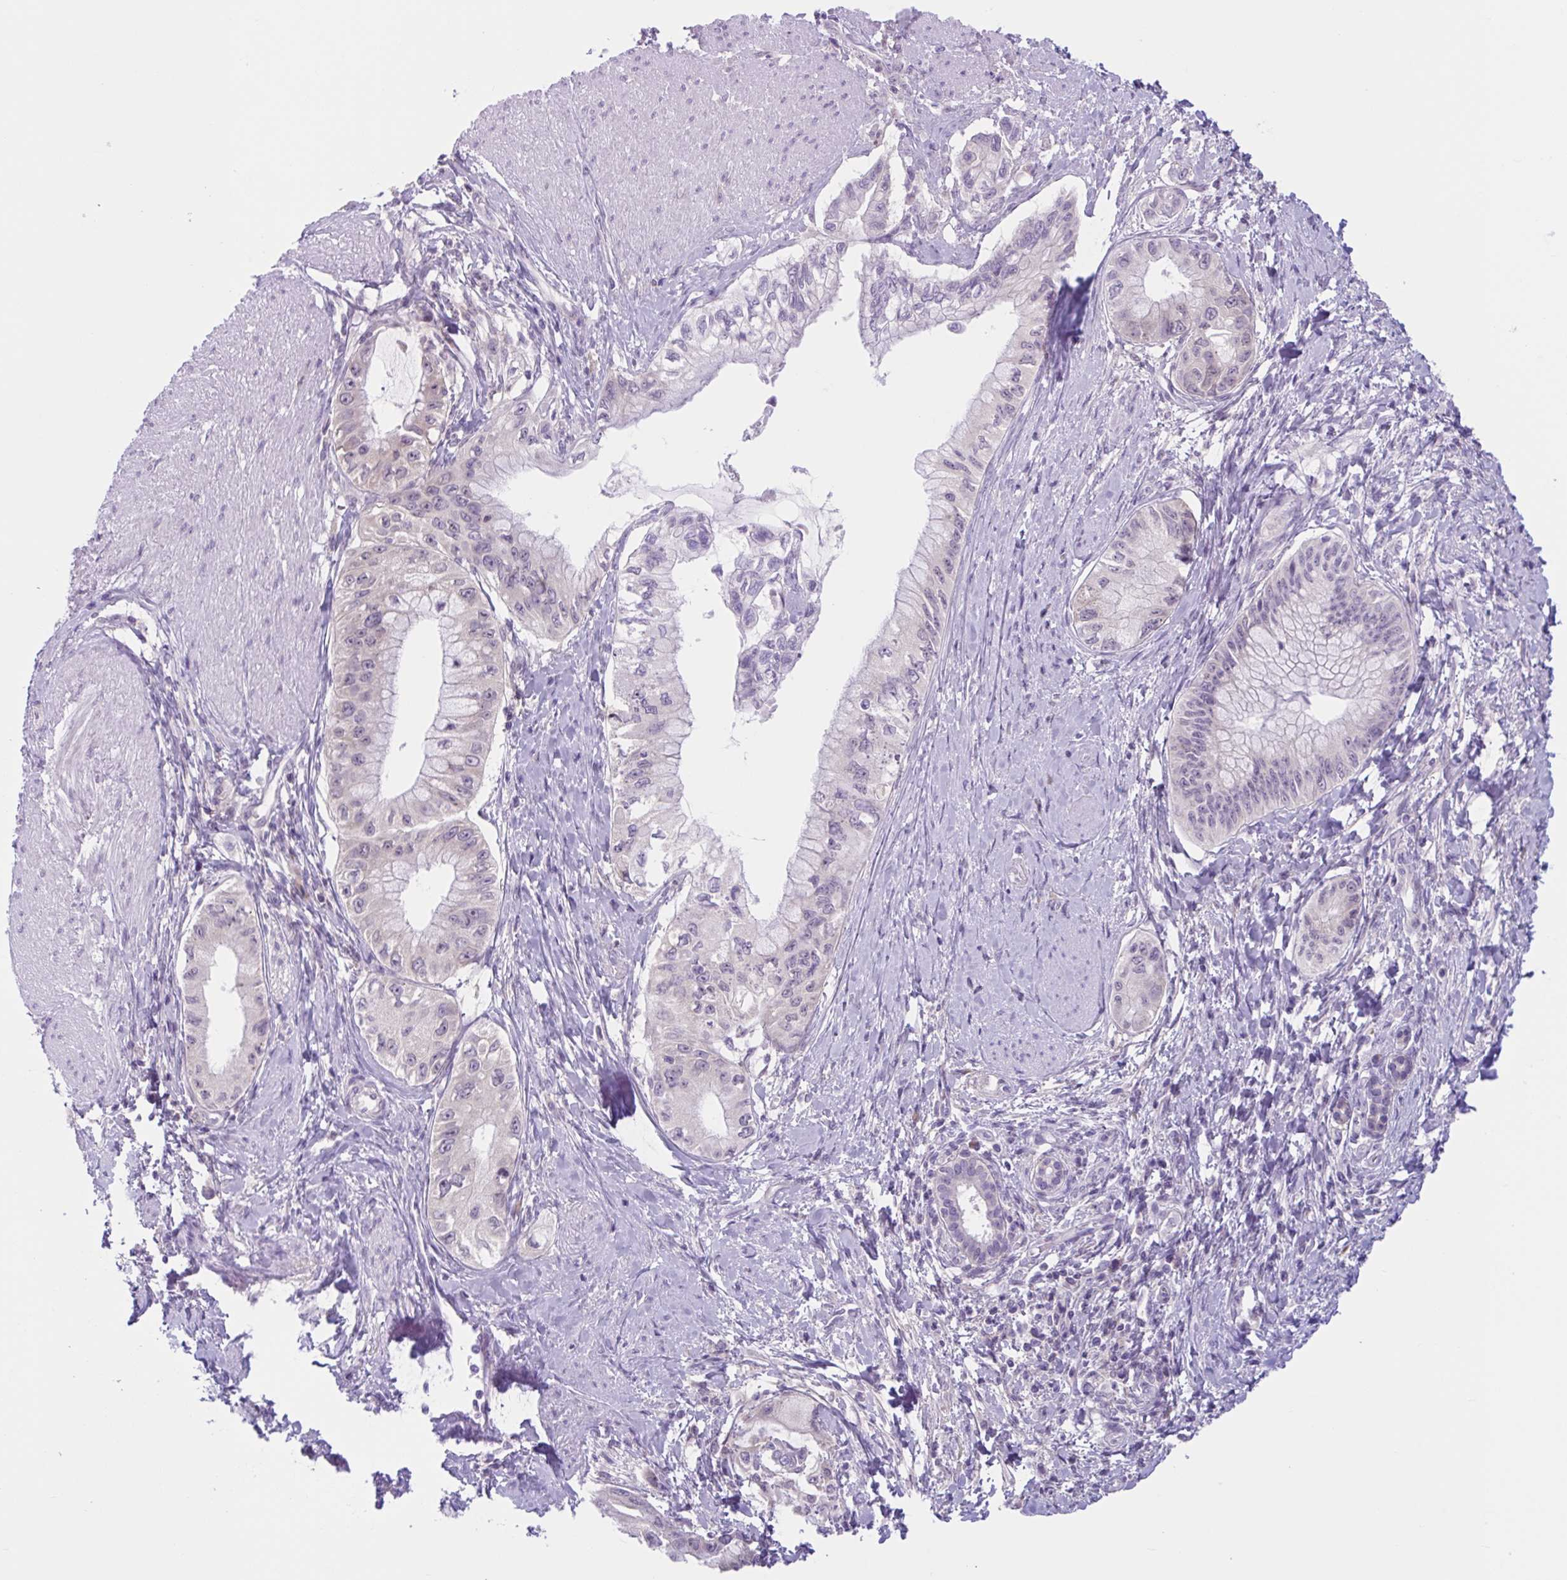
{"staining": {"intensity": "negative", "quantity": "none", "location": "none"}, "tissue": "pancreatic cancer", "cell_type": "Tumor cells", "image_type": "cancer", "snomed": [{"axis": "morphology", "description": "Adenocarcinoma, NOS"}, {"axis": "topography", "description": "Pancreas"}], "caption": "Histopathology image shows no significant protein staining in tumor cells of adenocarcinoma (pancreatic).", "gene": "WNT9B", "patient": {"sex": "male", "age": 48}}